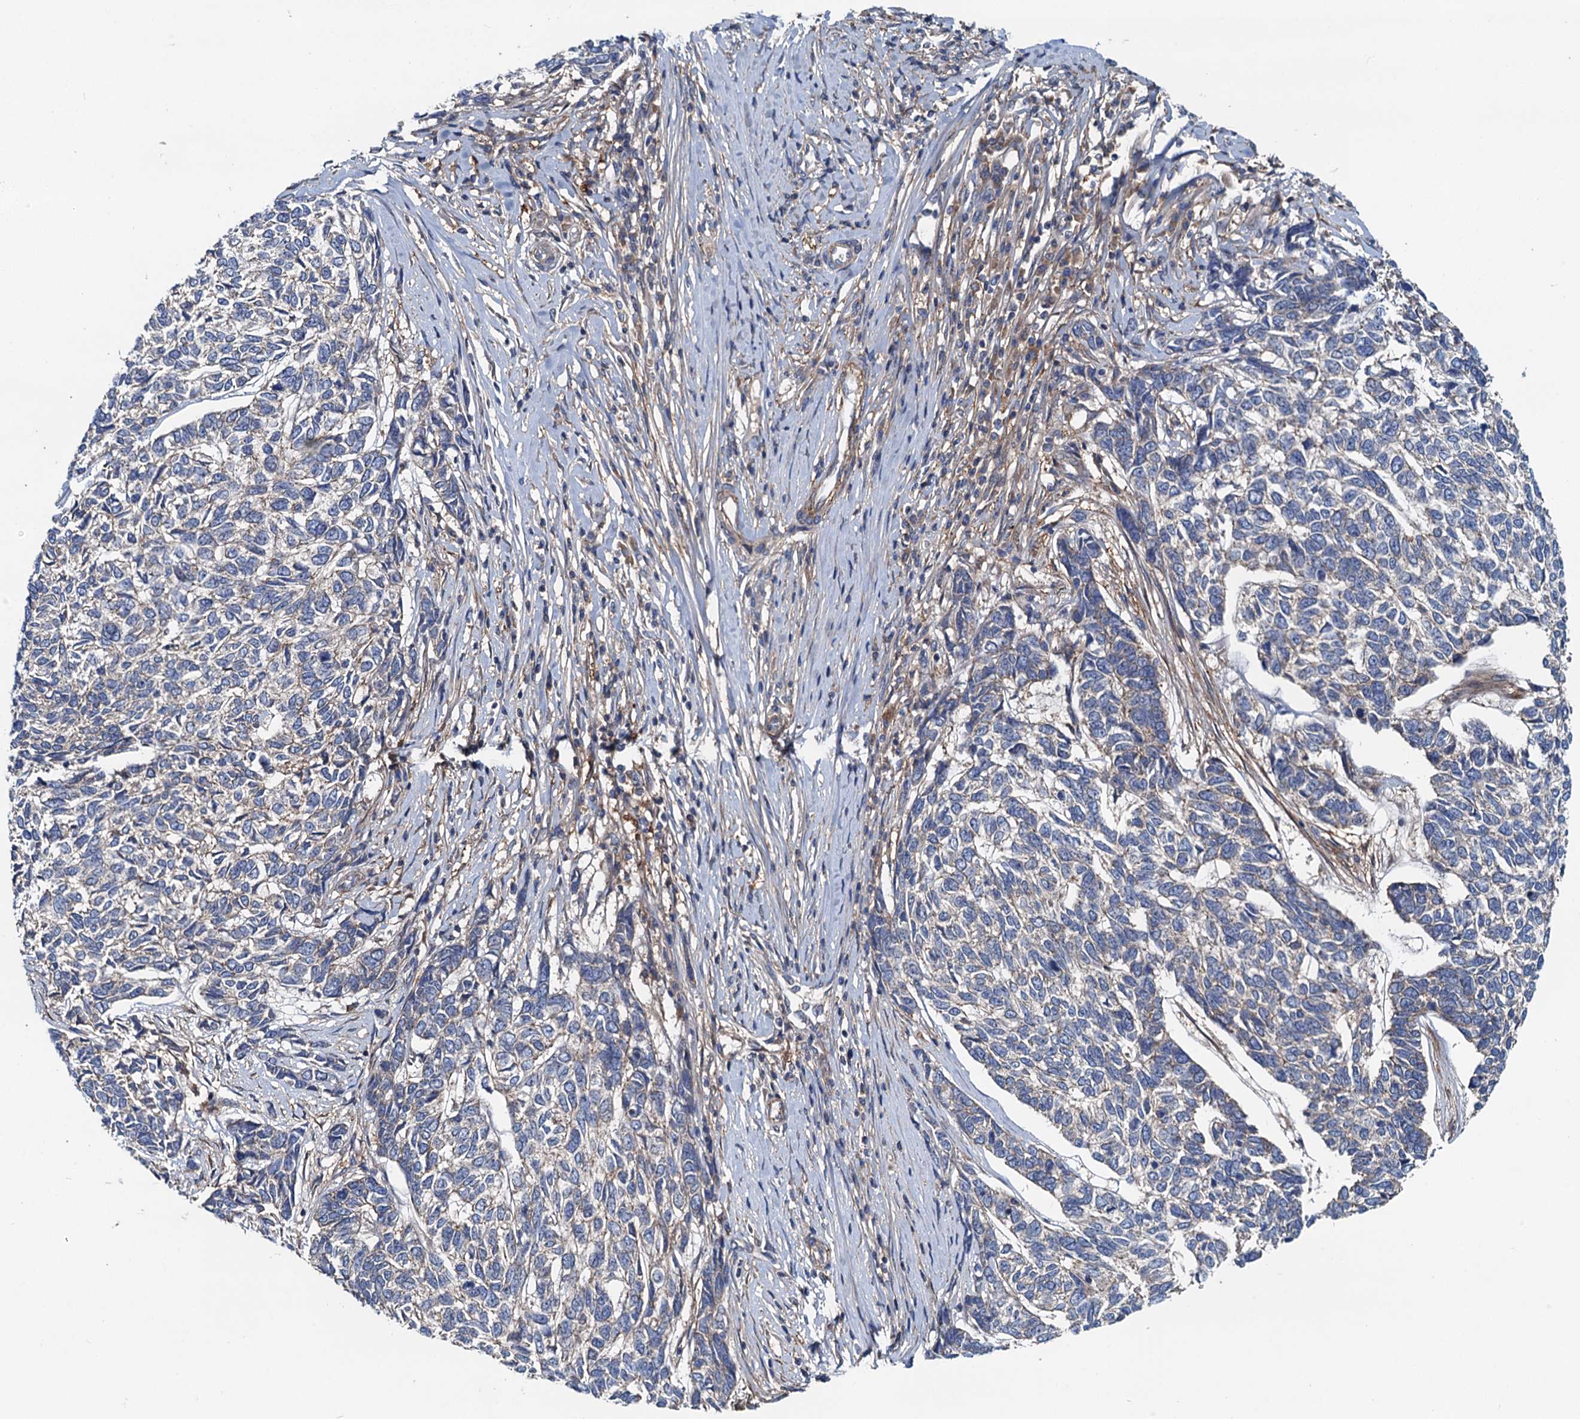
{"staining": {"intensity": "negative", "quantity": "none", "location": "none"}, "tissue": "skin cancer", "cell_type": "Tumor cells", "image_type": "cancer", "snomed": [{"axis": "morphology", "description": "Basal cell carcinoma"}, {"axis": "topography", "description": "Skin"}], "caption": "Tumor cells are negative for protein expression in human skin basal cell carcinoma.", "gene": "EFL1", "patient": {"sex": "female", "age": 65}}